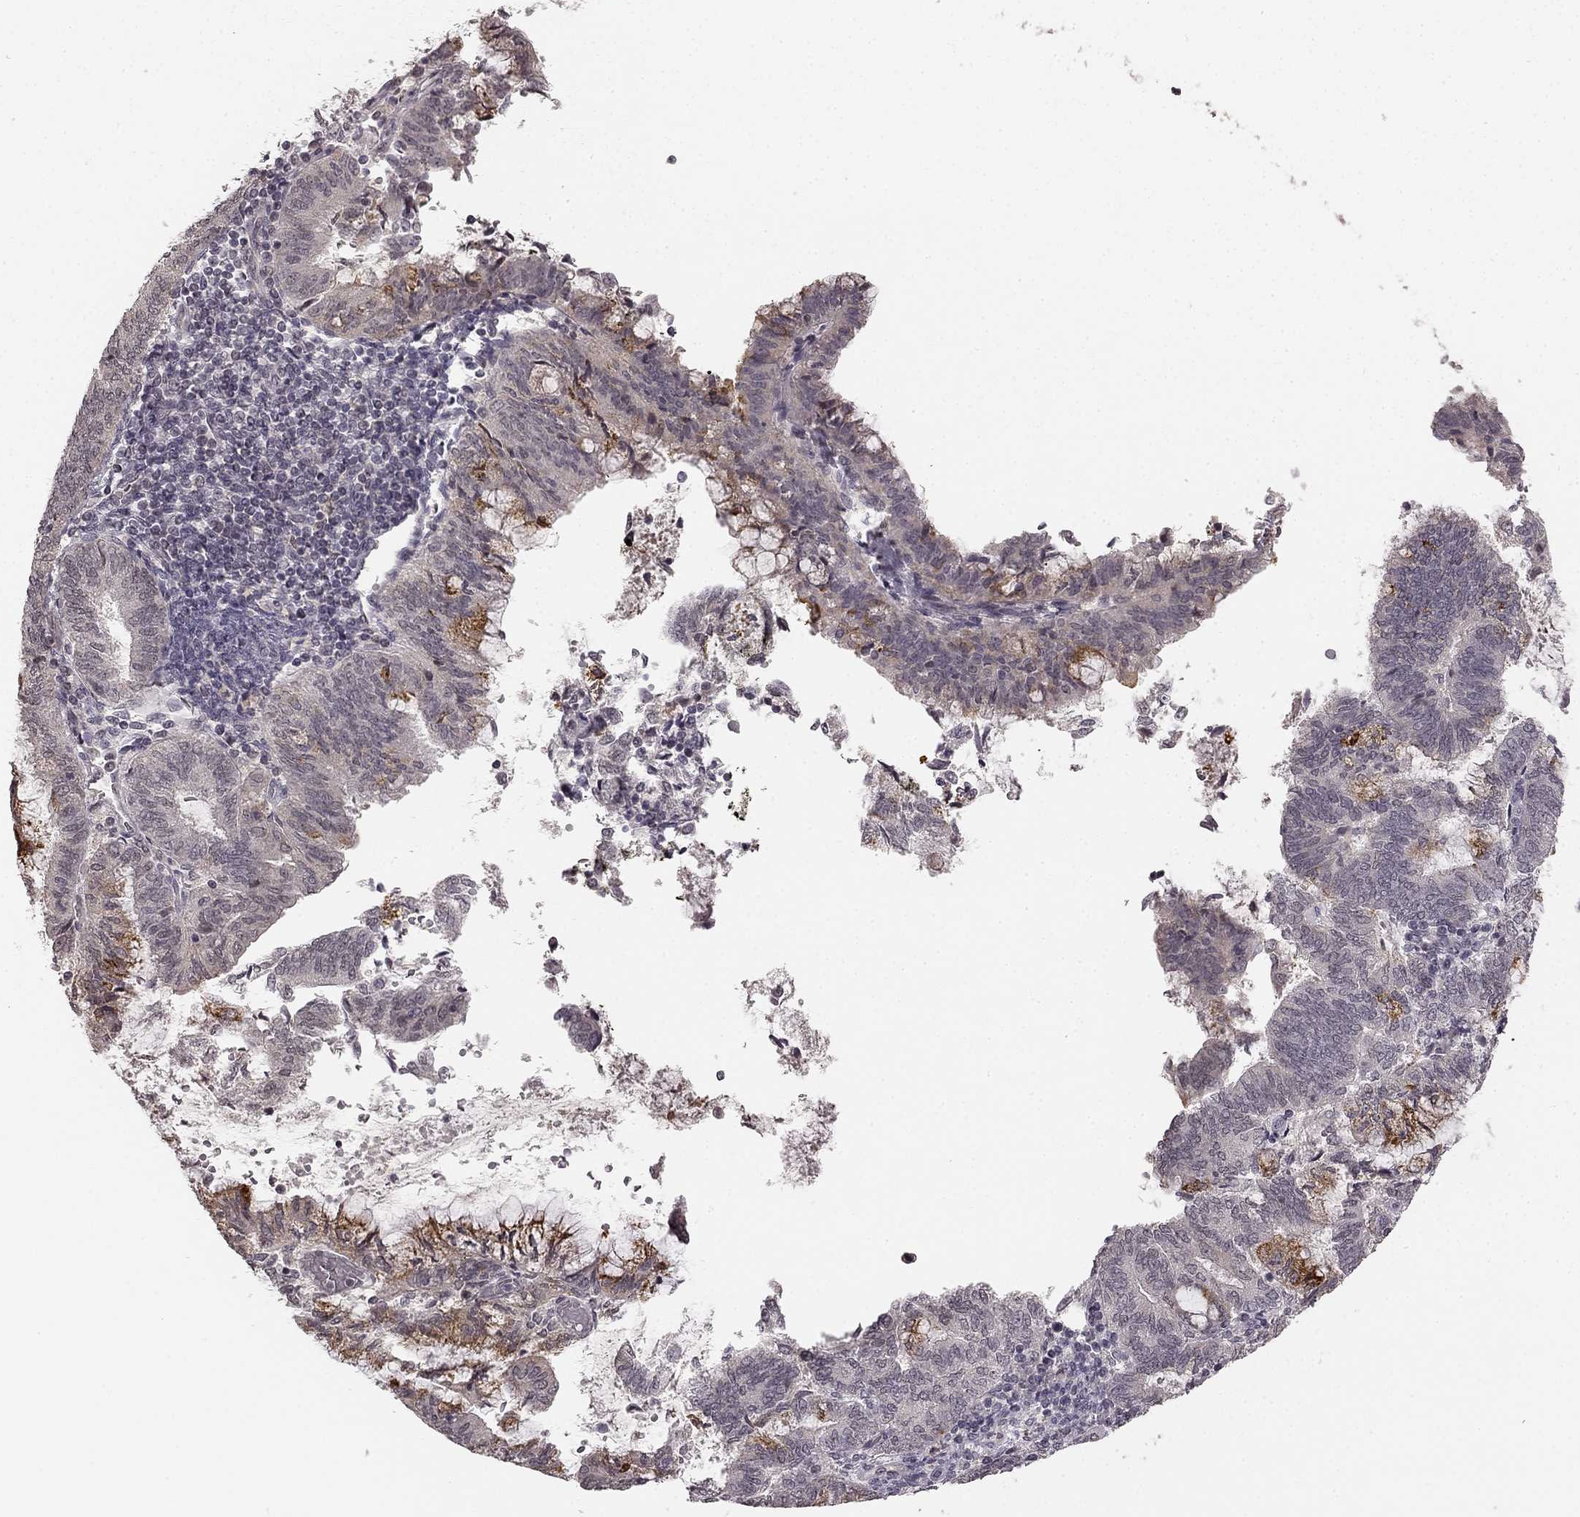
{"staining": {"intensity": "strong", "quantity": "<25%", "location": "cytoplasmic/membranous"}, "tissue": "endometrial cancer", "cell_type": "Tumor cells", "image_type": "cancer", "snomed": [{"axis": "morphology", "description": "Adenocarcinoma, NOS"}, {"axis": "topography", "description": "Endometrium"}], "caption": "Tumor cells demonstrate medium levels of strong cytoplasmic/membranous expression in about <25% of cells in human endometrial cancer.", "gene": "HCN4", "patient": {"sex": "female", "age": 65}}